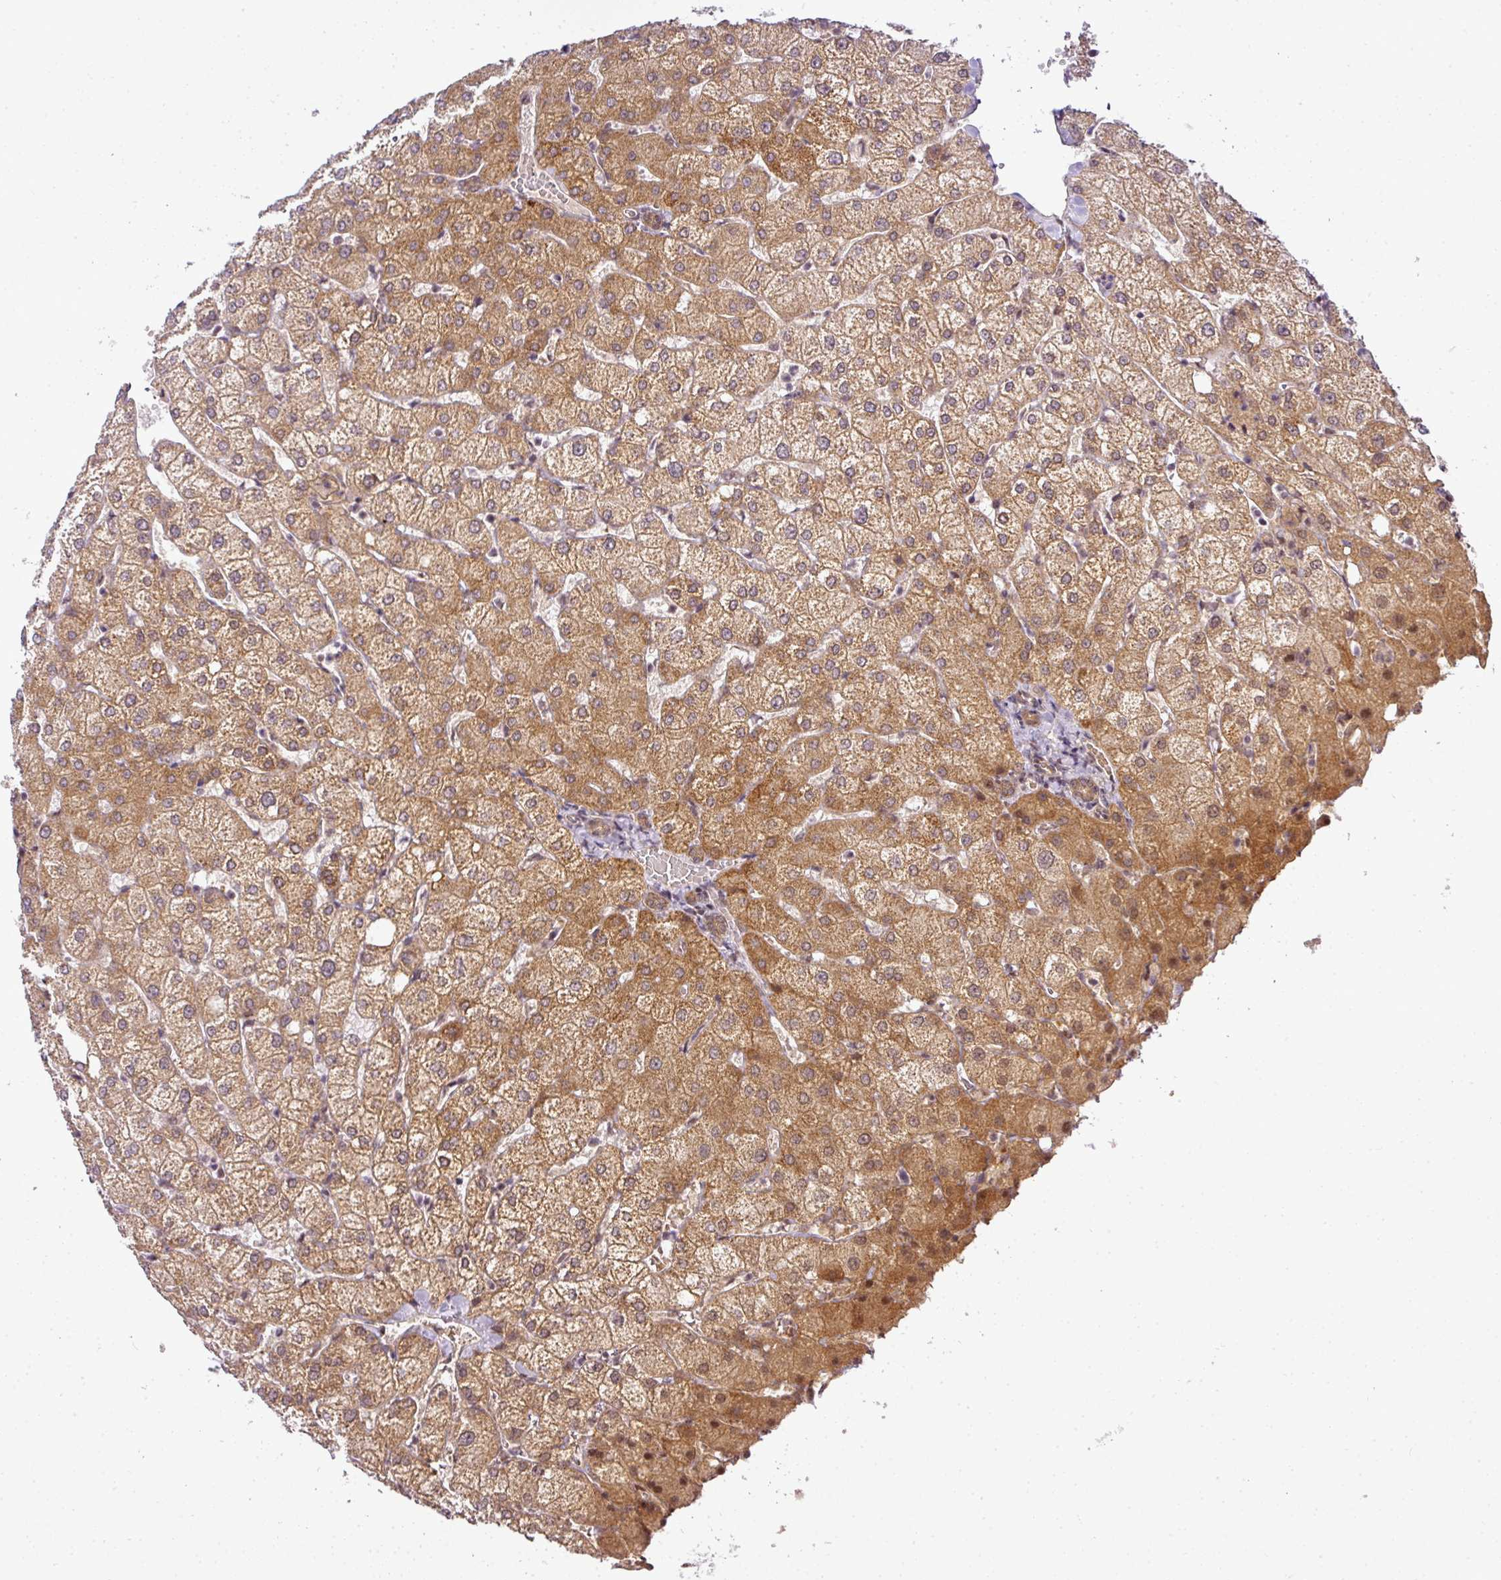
{"staining": {"intensity": "negative", "quantity": "none", "location": "none"}, "tissue": "liver", "cell_type": "Cholangiocytes", "image_type": "normal", "snomed": [{"axis": "morphology", "description": "Normal tissue, NOS"}, {"axis": "topography", "description": "Liver"}], "caption": "IHC photomicrograph of benign liver stained for a protein (brown), which displays no expression in cholangiocytes.", "gene": "C1orf226", "patient": {"sex": "female", "age": 54}}